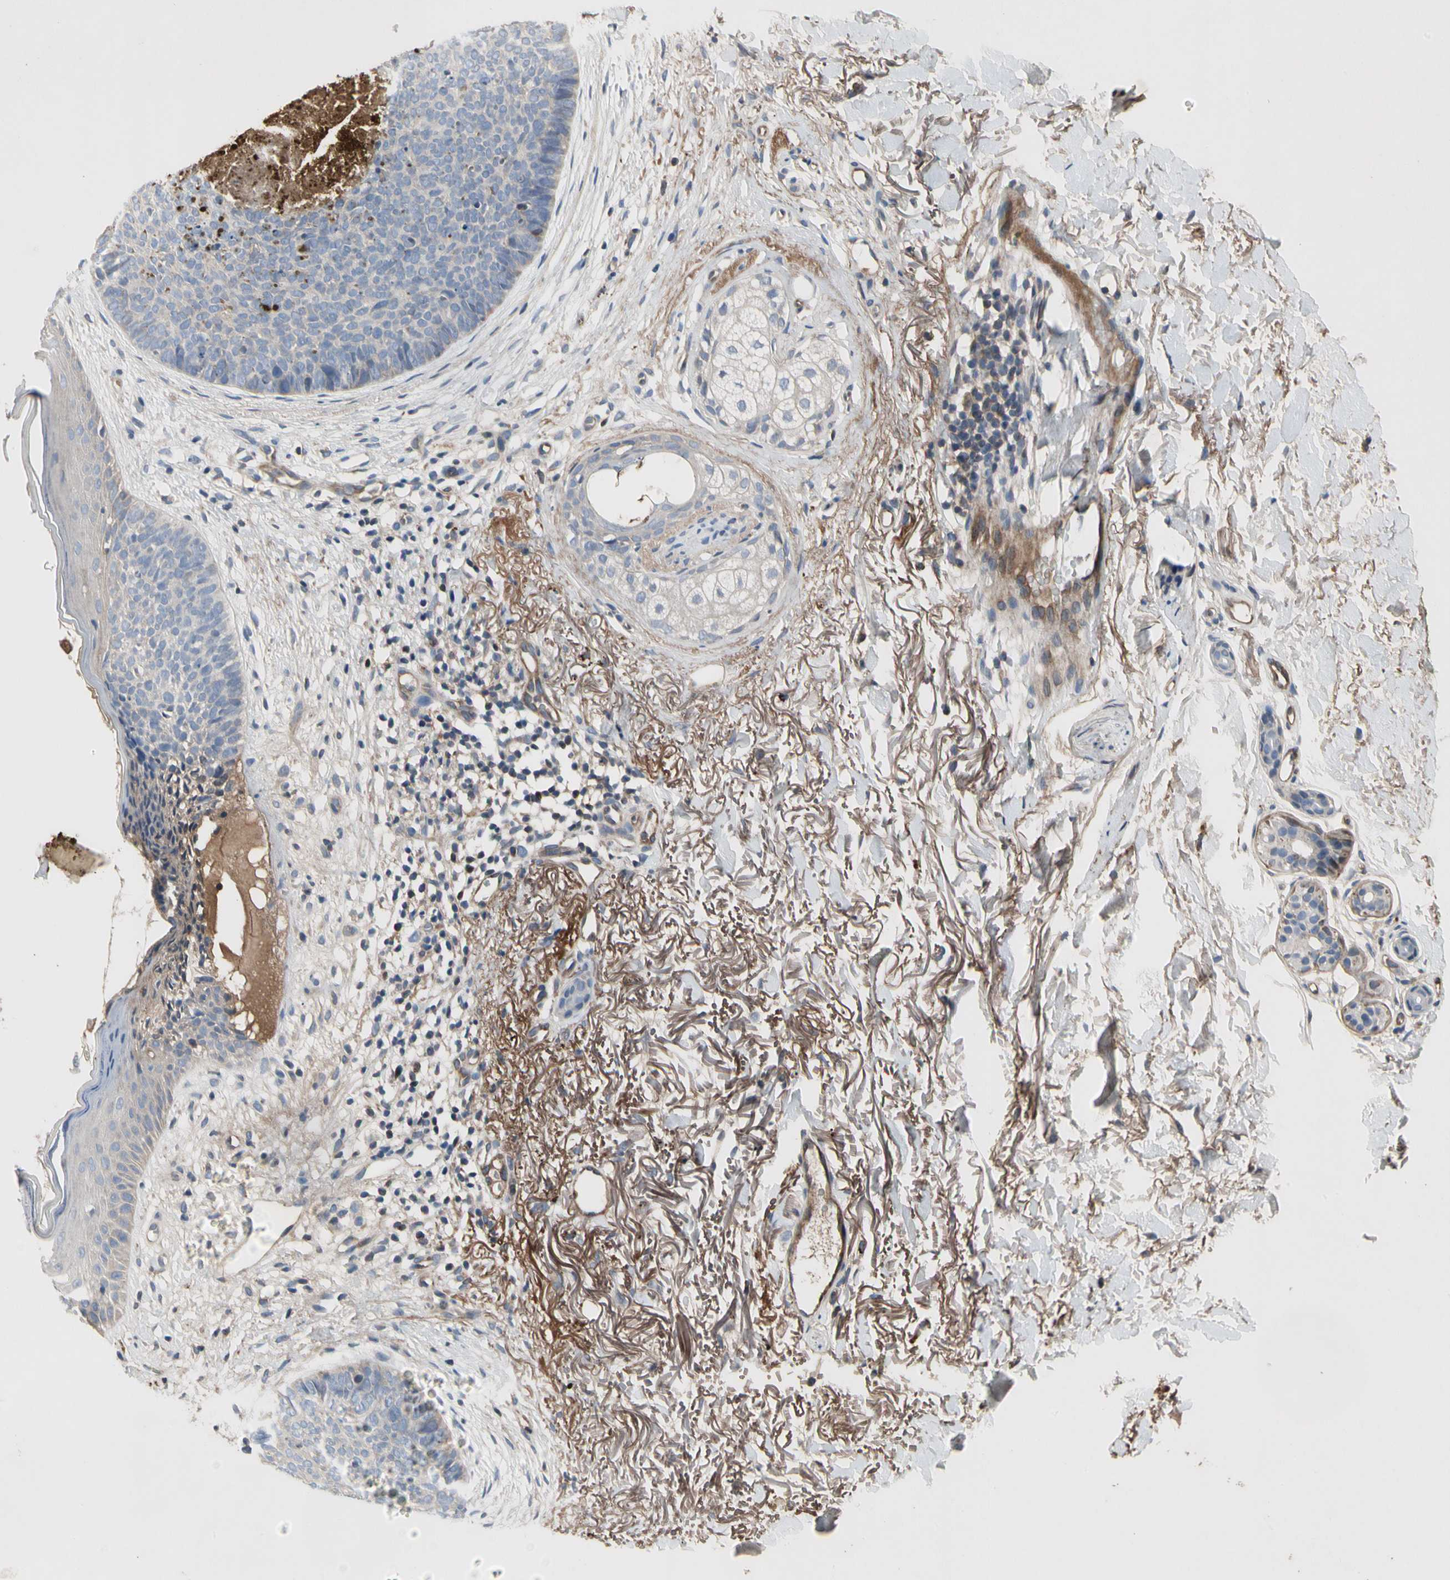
{"staining": {"intensity": "negative", "quantity": "none", "location": "none"}, "tissue": "skin cancer", "cell_type": "Tumor cells", "image_type": "cancer", "snomed": [{"axis": "morphology", "description": "Basal cell carcinoma"}, {"axis": "topography", "description": "Skin"}], "caption": "This is an immunohistochemistry photomicrograph of human skin cancer. There is no expression in tumor cells.", "gene": "CRTAC1", "patient": {"sex": "female", "age": 70}}